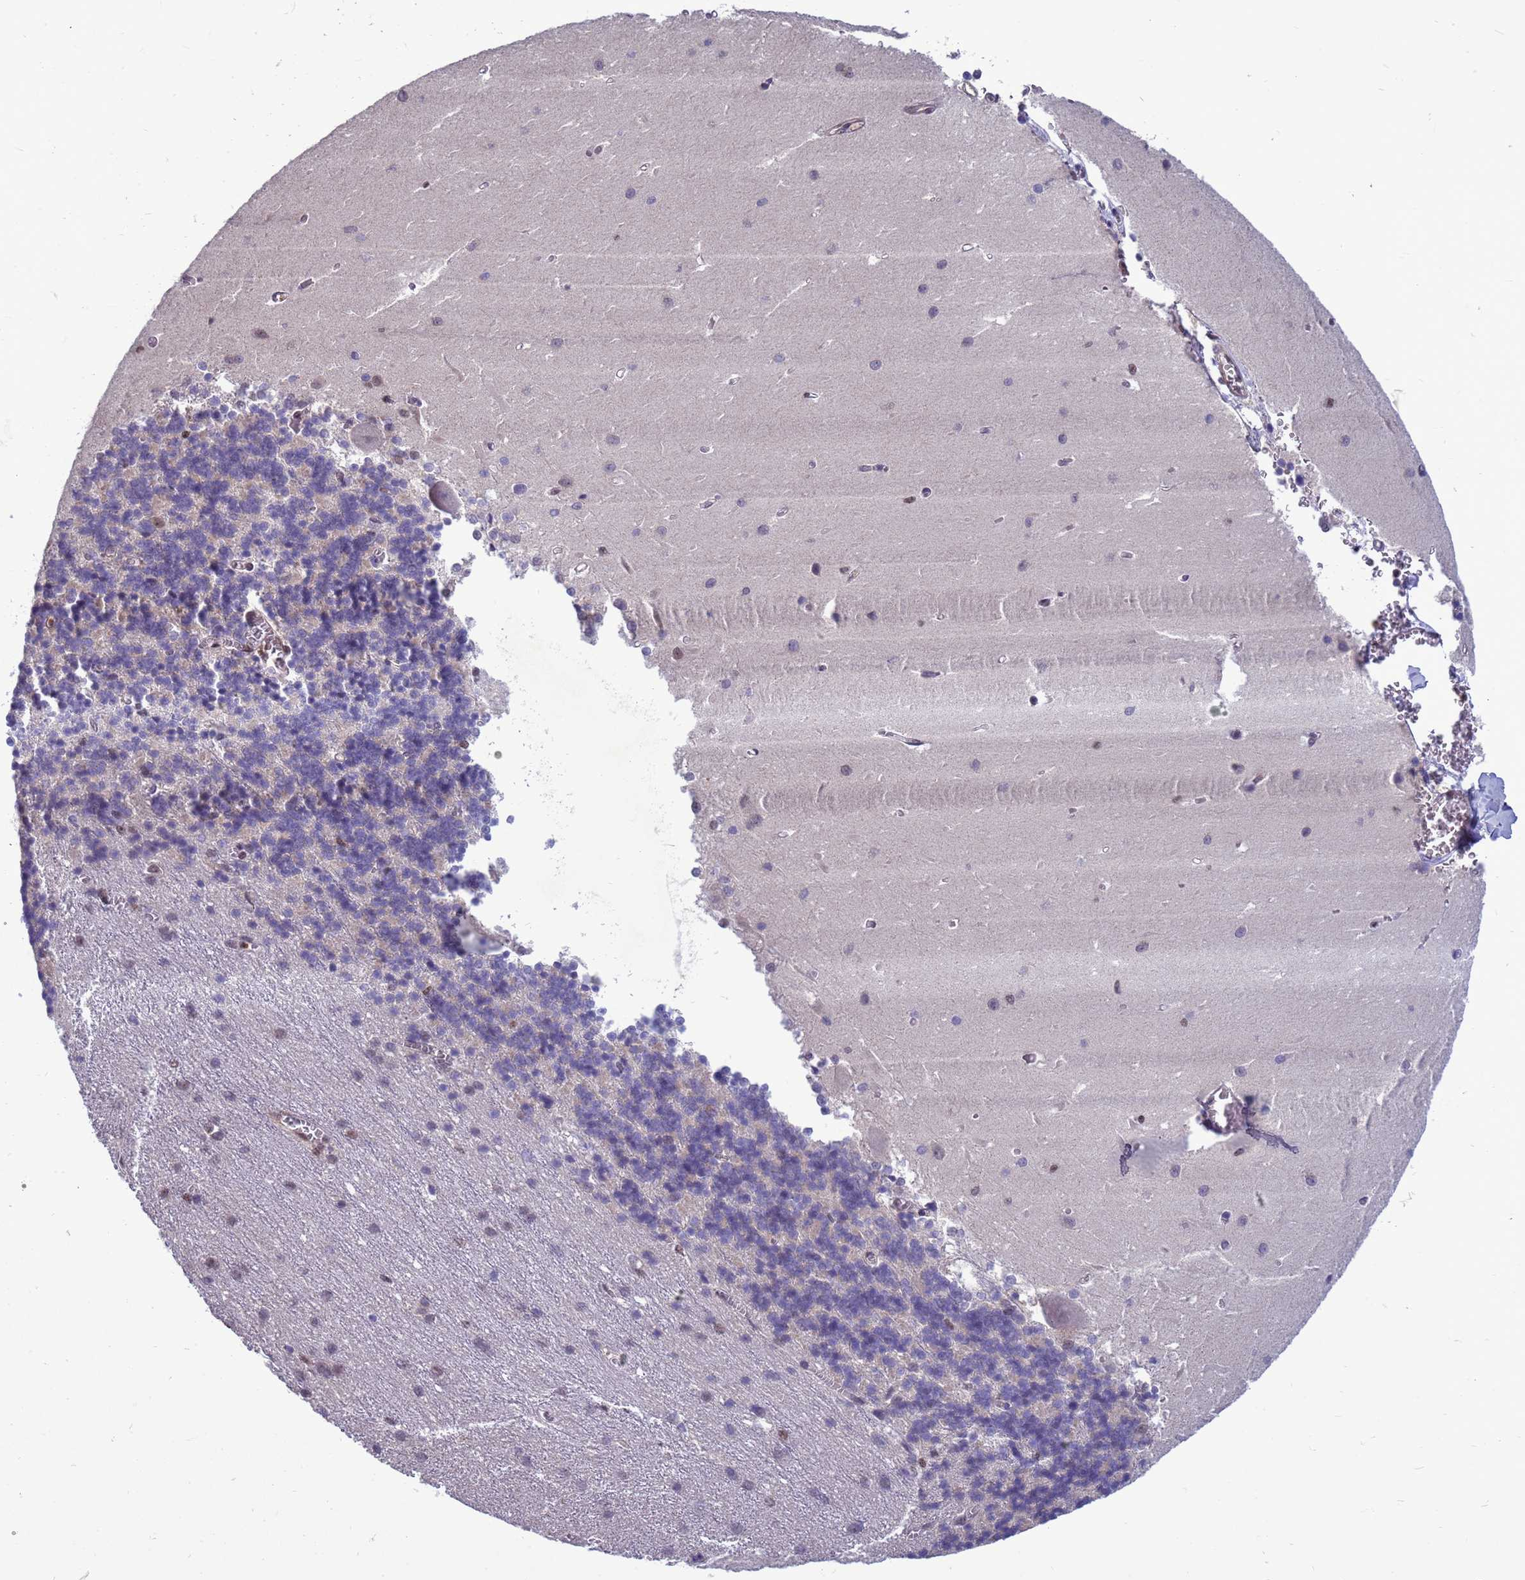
{"staining": {"intensity": "weak", "quantity": "25%-75%", "location": "cytoplasmic/membranous"}, "tissue": "cerebellum", "cell_type": "Cells in granular layer", "image_type": "normal", "snomed": [{"axis": "morphology", "description": "Normal tissue, NOS"}, {"axis": "topography", "description": "Cerebellum"}], "caption": "Brown immunohistochemical staining in unremarkable human cerebellum displays weak cytoplasmic/membranous expression in about 25%-75% of cells in granular layer.", "gene": "NSL1", "patient": {"sex": "male", "age": 37}}